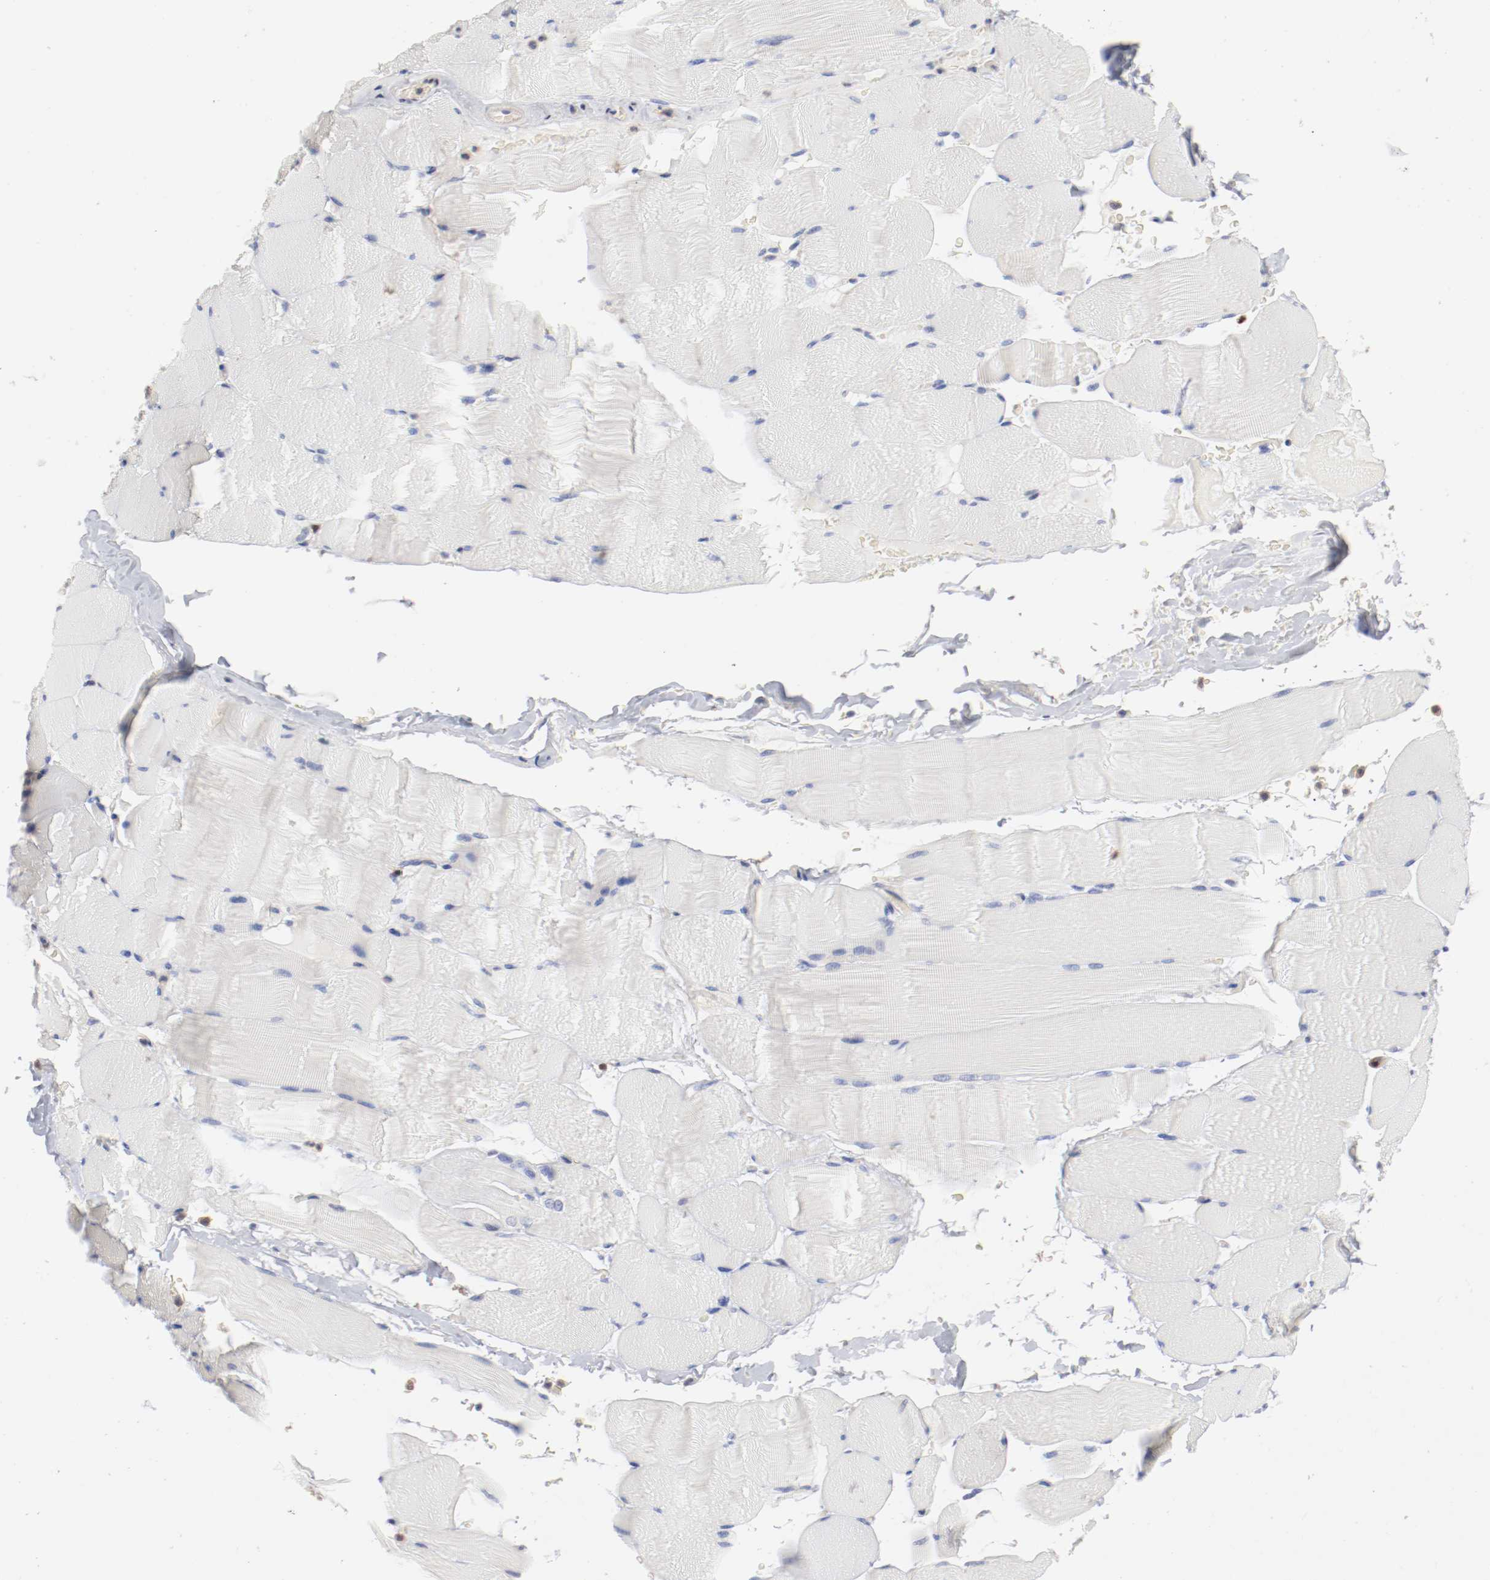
{"staining": {"intensity": "negative", "quantity": "none", "location": "none"}, "tissue": "skeletal muscle", "cell_type": "Myocytes", "image_type": "normal", "snomed": [{"axis": "morphology", "description": "Normal tissue, NOS"}, {"axis": "topography", "description": "Skeletal muscle"}], "caption": "Myocytes are negative for brown protein staining in unremarkable skeletal muscle. (DAB IHC with hematoxylin counter stain).", "gene": "ARHGEF6", "patient": {"sex": "male", "age": 62}}